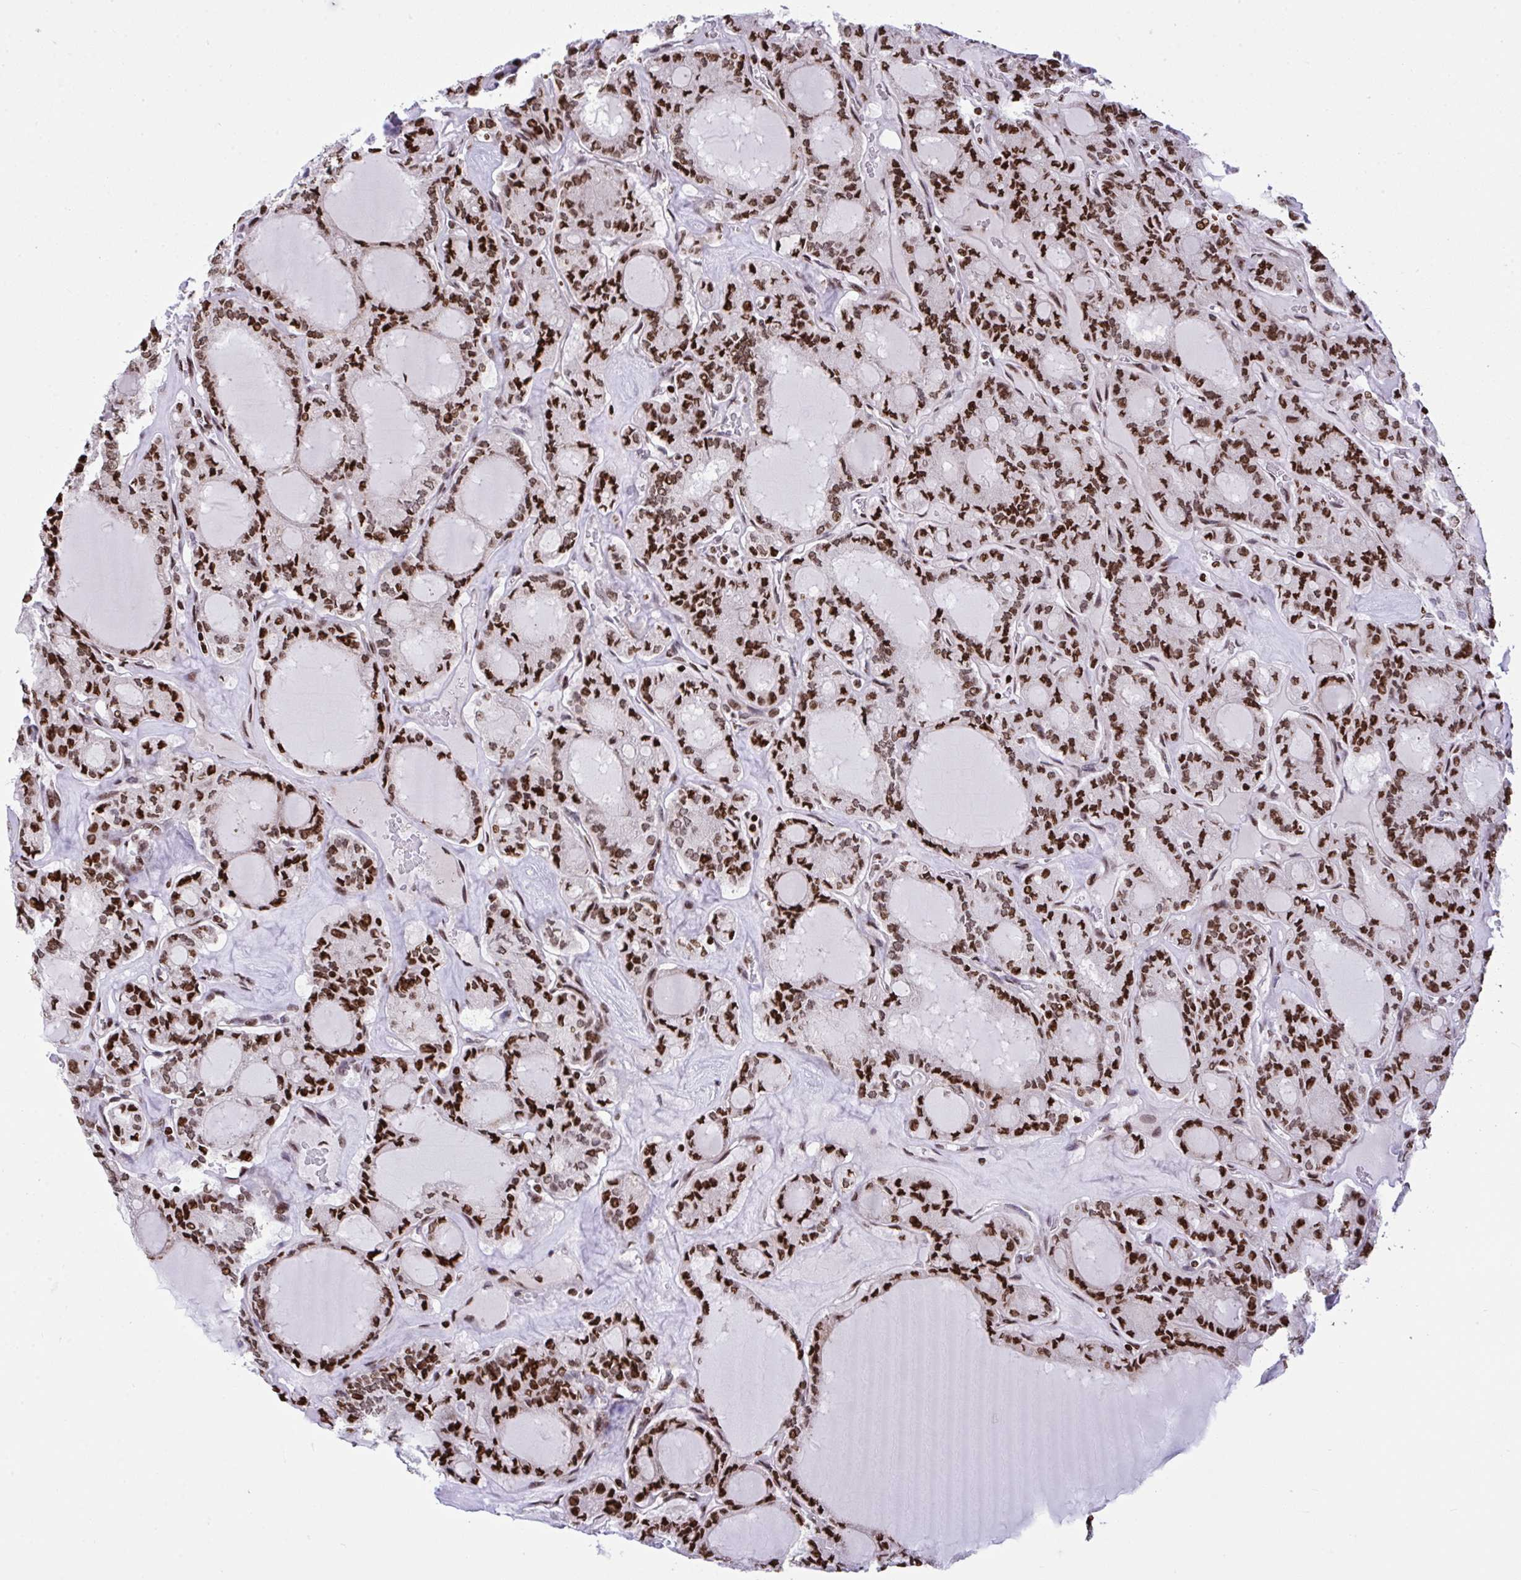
{"staining": {"intensity": "strong", "quantity": ">75%", "location": "nuclear"}, "tissue": "thyroid cancer", "cell_type": "Tumor cells", "image_type": "cancer", "snomed": [{"axis": "morphology", "description": "Papillary adenocarcinoma, NOS"}, {"axis": "topography", "description": "Thyroid gland"}], "caption": "Strong nuclear staining is seen in about >75% of tumor cells in thyroid papillary adenocarcinoma.", "gene": "RAPGEF5", "patient": {"sex": "male", "age": 87}}